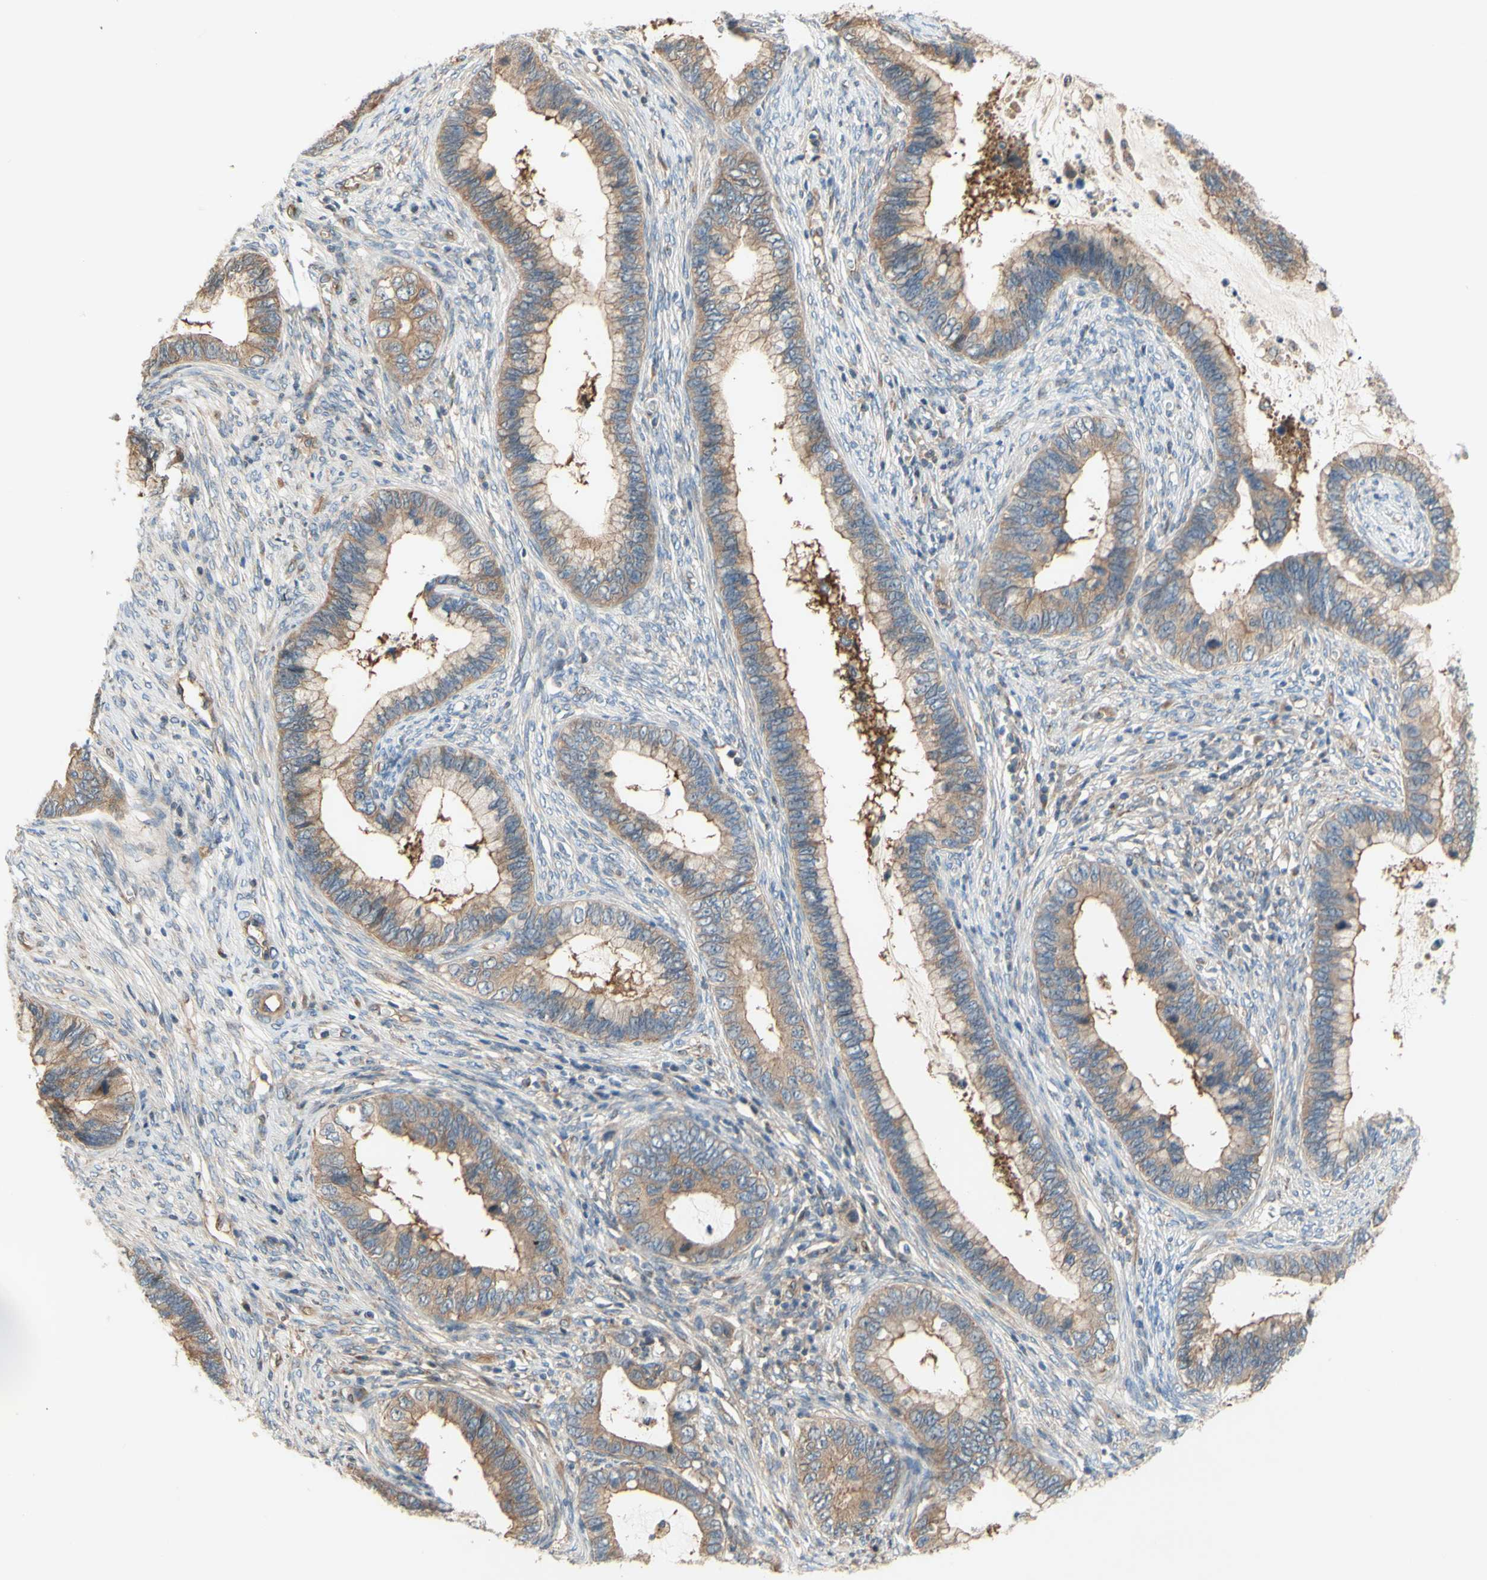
{"staining": {"intensity": "moderate", "quantity": ">75%", "location": "cytoplasmic/membranous"}, "tissue": "cervical cancer", "cell_type": "Tumor cells", "image_type": "cancer", "snomed": [{"axis": "morphology", "description": "Adenocarcinoma, NOS"}, {"axis": "topography", "description": "Cervix"}], "caption": "Human cervical cancer stained for a protein (brown) reveals moderate cytoplasmic/membranous positive staining in approximately >75% of tumor cells.", "gene": "DYNLRB1", "patient": {"sex": "female", "age": 44}}